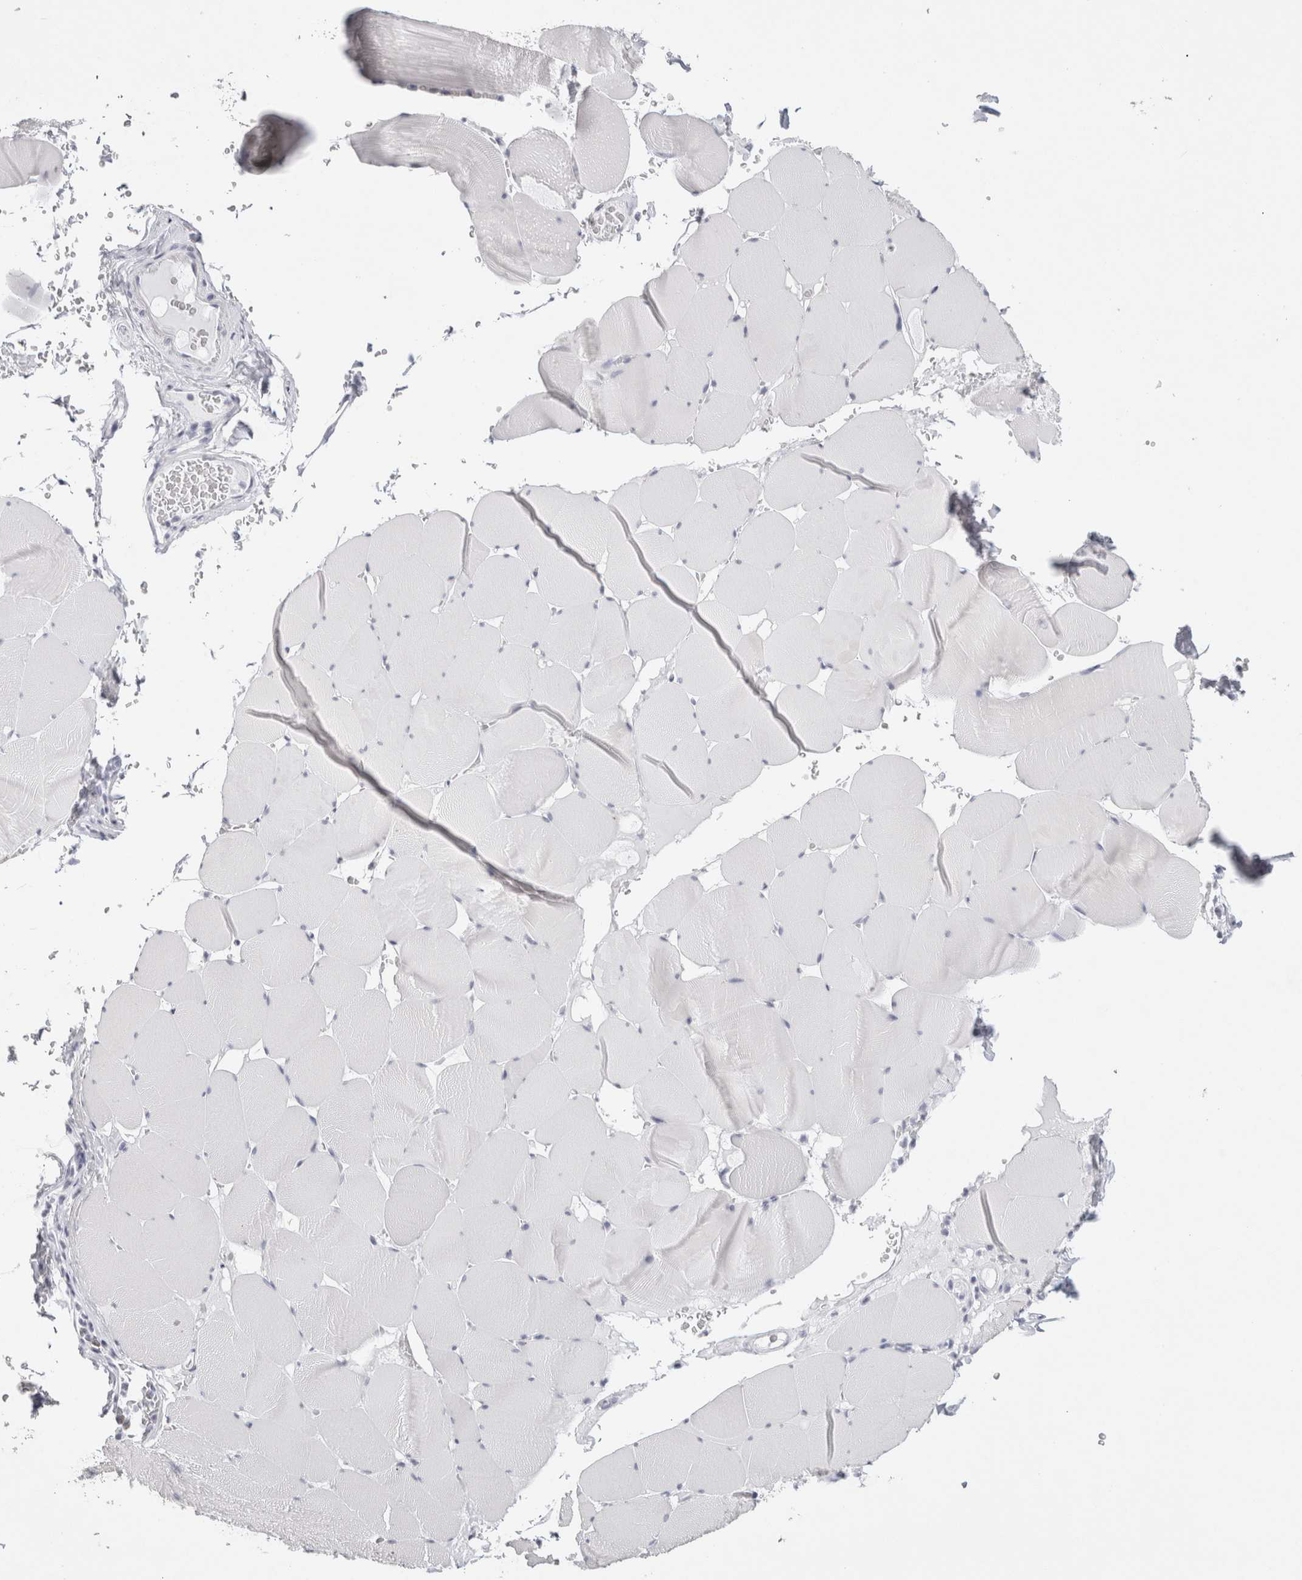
{"staining": {"intensity": "negative", "quantity": "none", "location": "none"}, "tissue": "skeletal muscle", "cell_type": "Myocytes", "image_type": "normal", "snomed": [{"axis": "morphology", "description": "Normal tissue, NOS"}, {"axis": "topography", "description": "Skeletal muscle"}], "caption": "This photomicrograph is of benign skeletal muscle stained with IHC to label a protein in brown with the nuclei are counter-stained blue. There is no positivity in myocytes.", "gene": "GARIN1A", "patient": {"sex": "male", "age": 62}}